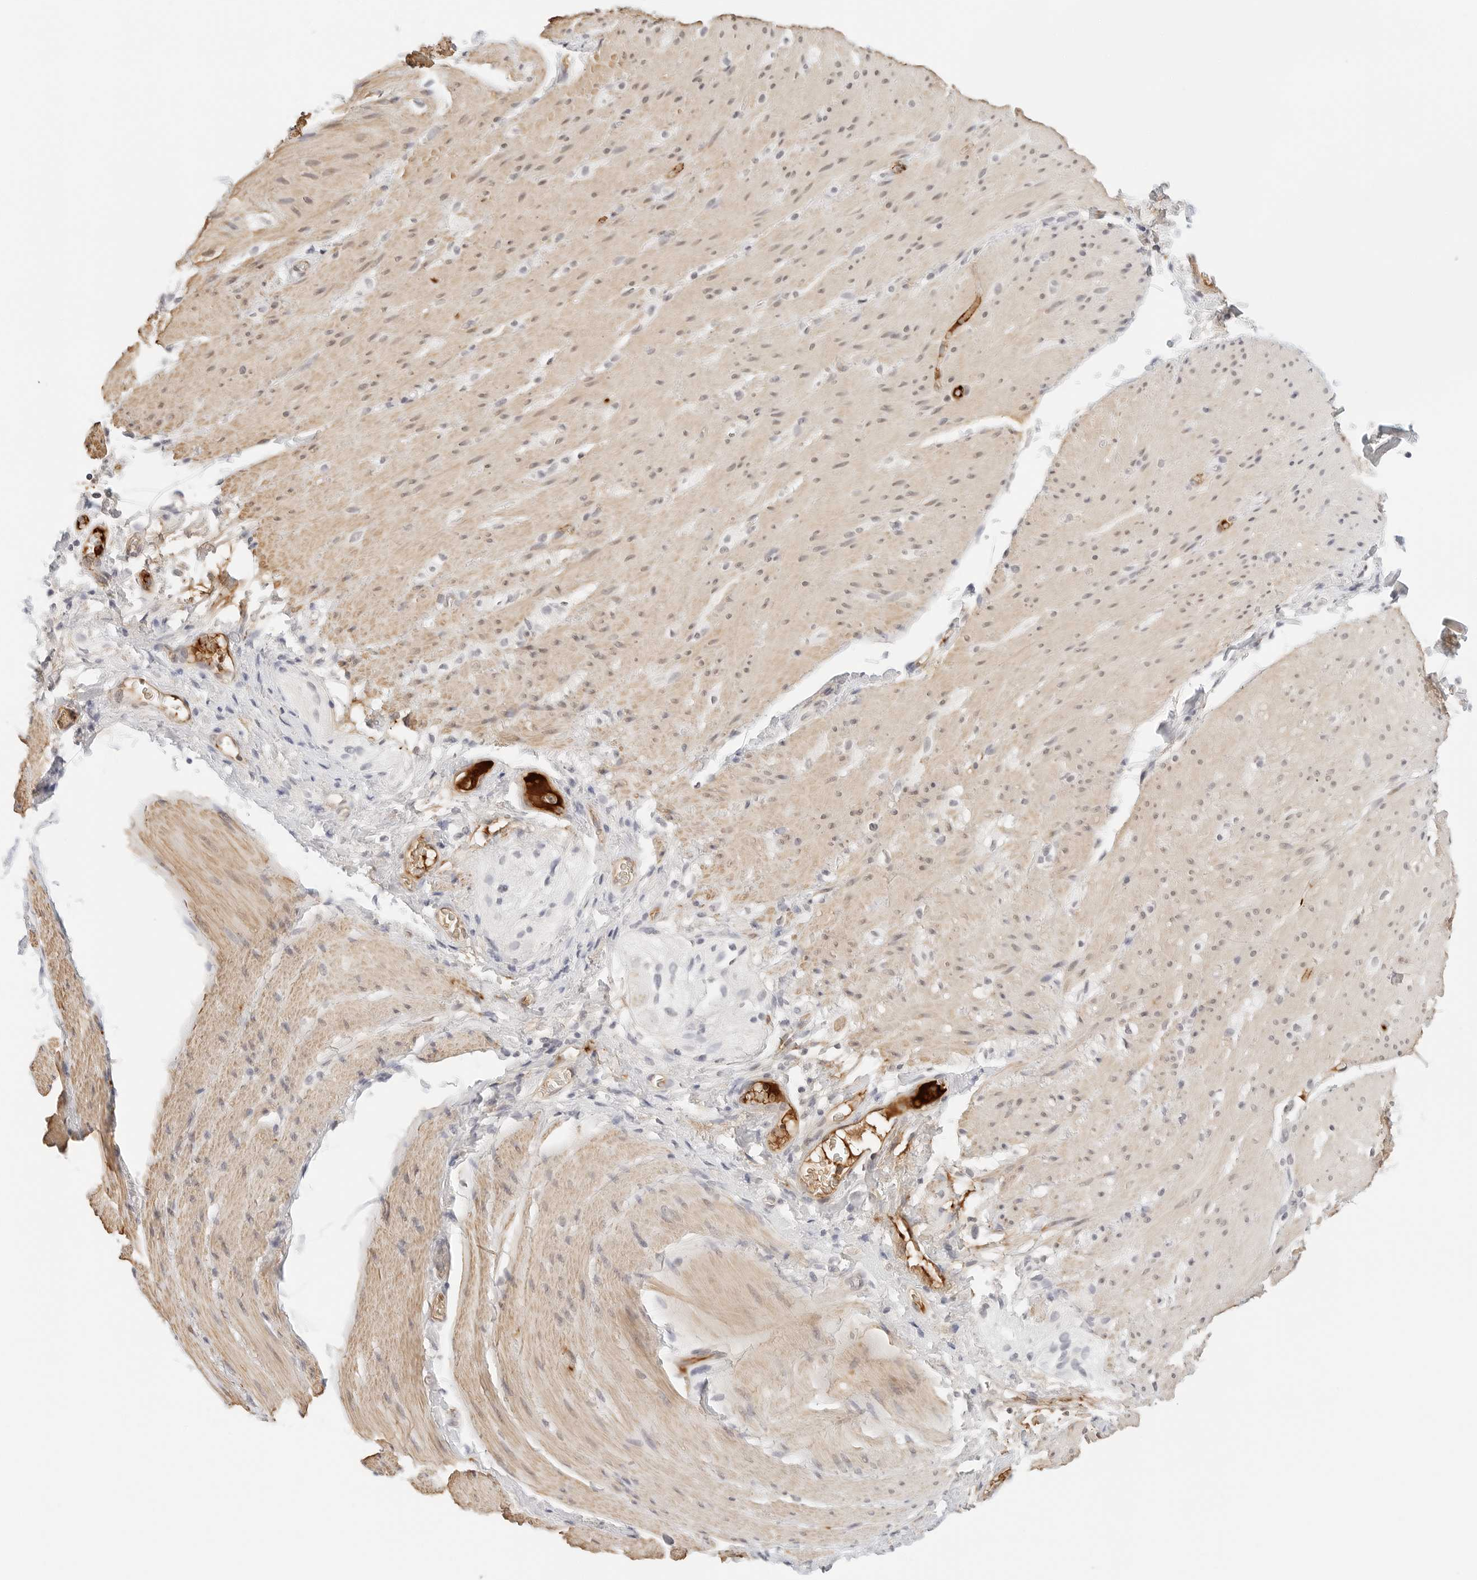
{"staining": {"intensity": "weak", "quantity": "25%-75%", "location": "cytoplasmic/membranous"}, "tissue": "smooth muscle", "cell_type": "Smooth muscle cells", "image_type": "normal", "snomed": [{"axis": "morphology", "description": "Normal tissue, NOS"}, {"axis": "topography", "description": "Smooth muscle"}, {"axis": "topography", "description": "Small intestine"}], "caption": "Weak cytoplasmic/membranous positivity is identified in about 25%-75% of smooth muscle cells in unremarkable smooth muscle.", "gene": "PKDCC", "patient": {"sex": "female", "age": 84}}